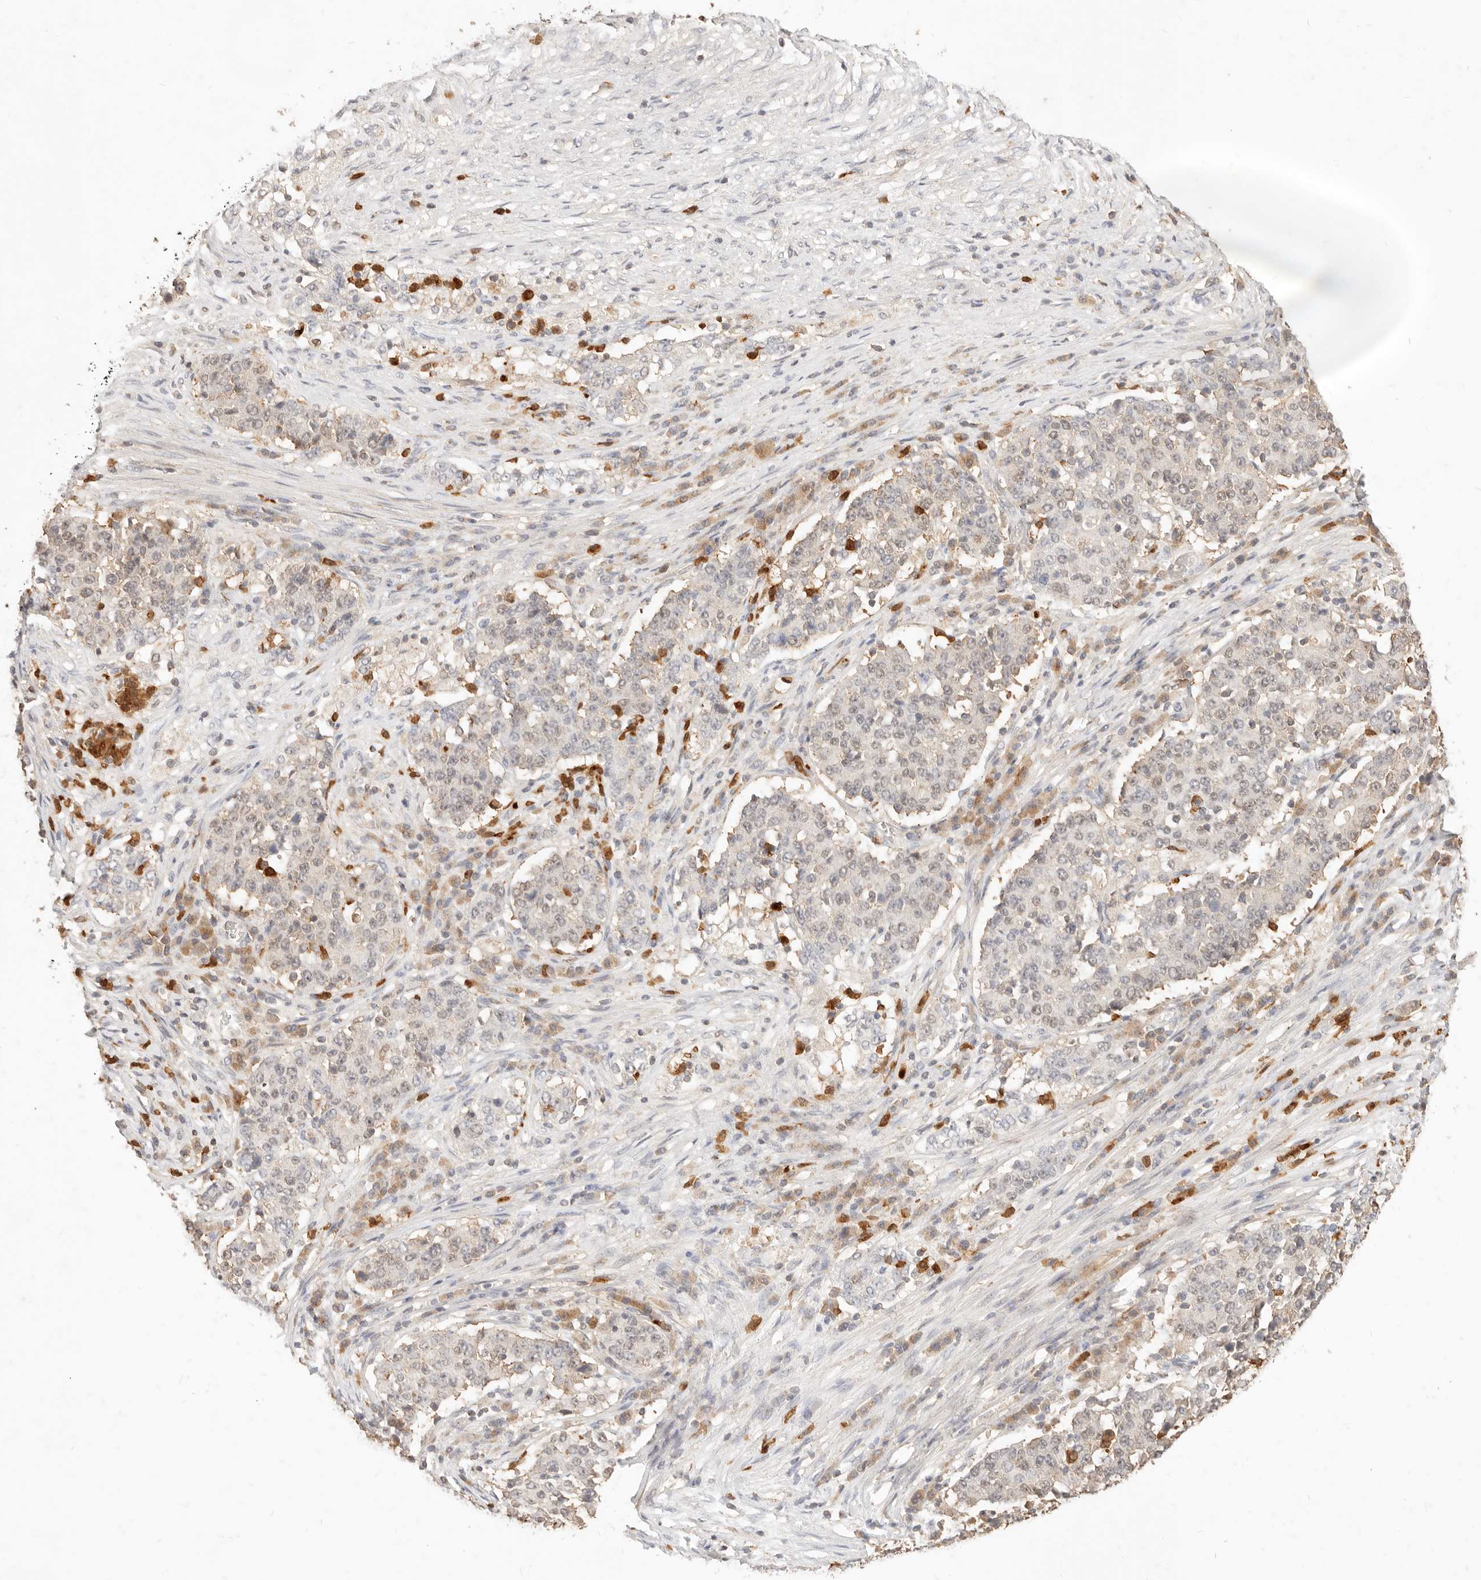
{"staining": {"intensity": "negative", "quantity": "none", "location": "none"}, "tissue": "stomach cancer", "cell_type": "Tumor cells", "image_type": "cancer", "snomed": [{"axis": "morphology", "description": "Adenocarcinoma, NOS"}, {"axis": "topography", "description": "Stomach"}], "caption": "Human stomach cancer stained for a protein using immunohistochemistry demonstrates no positivity in tumor cells.", "gene": "TMTC2", "patient": {"sex": "male", "age": 59}}